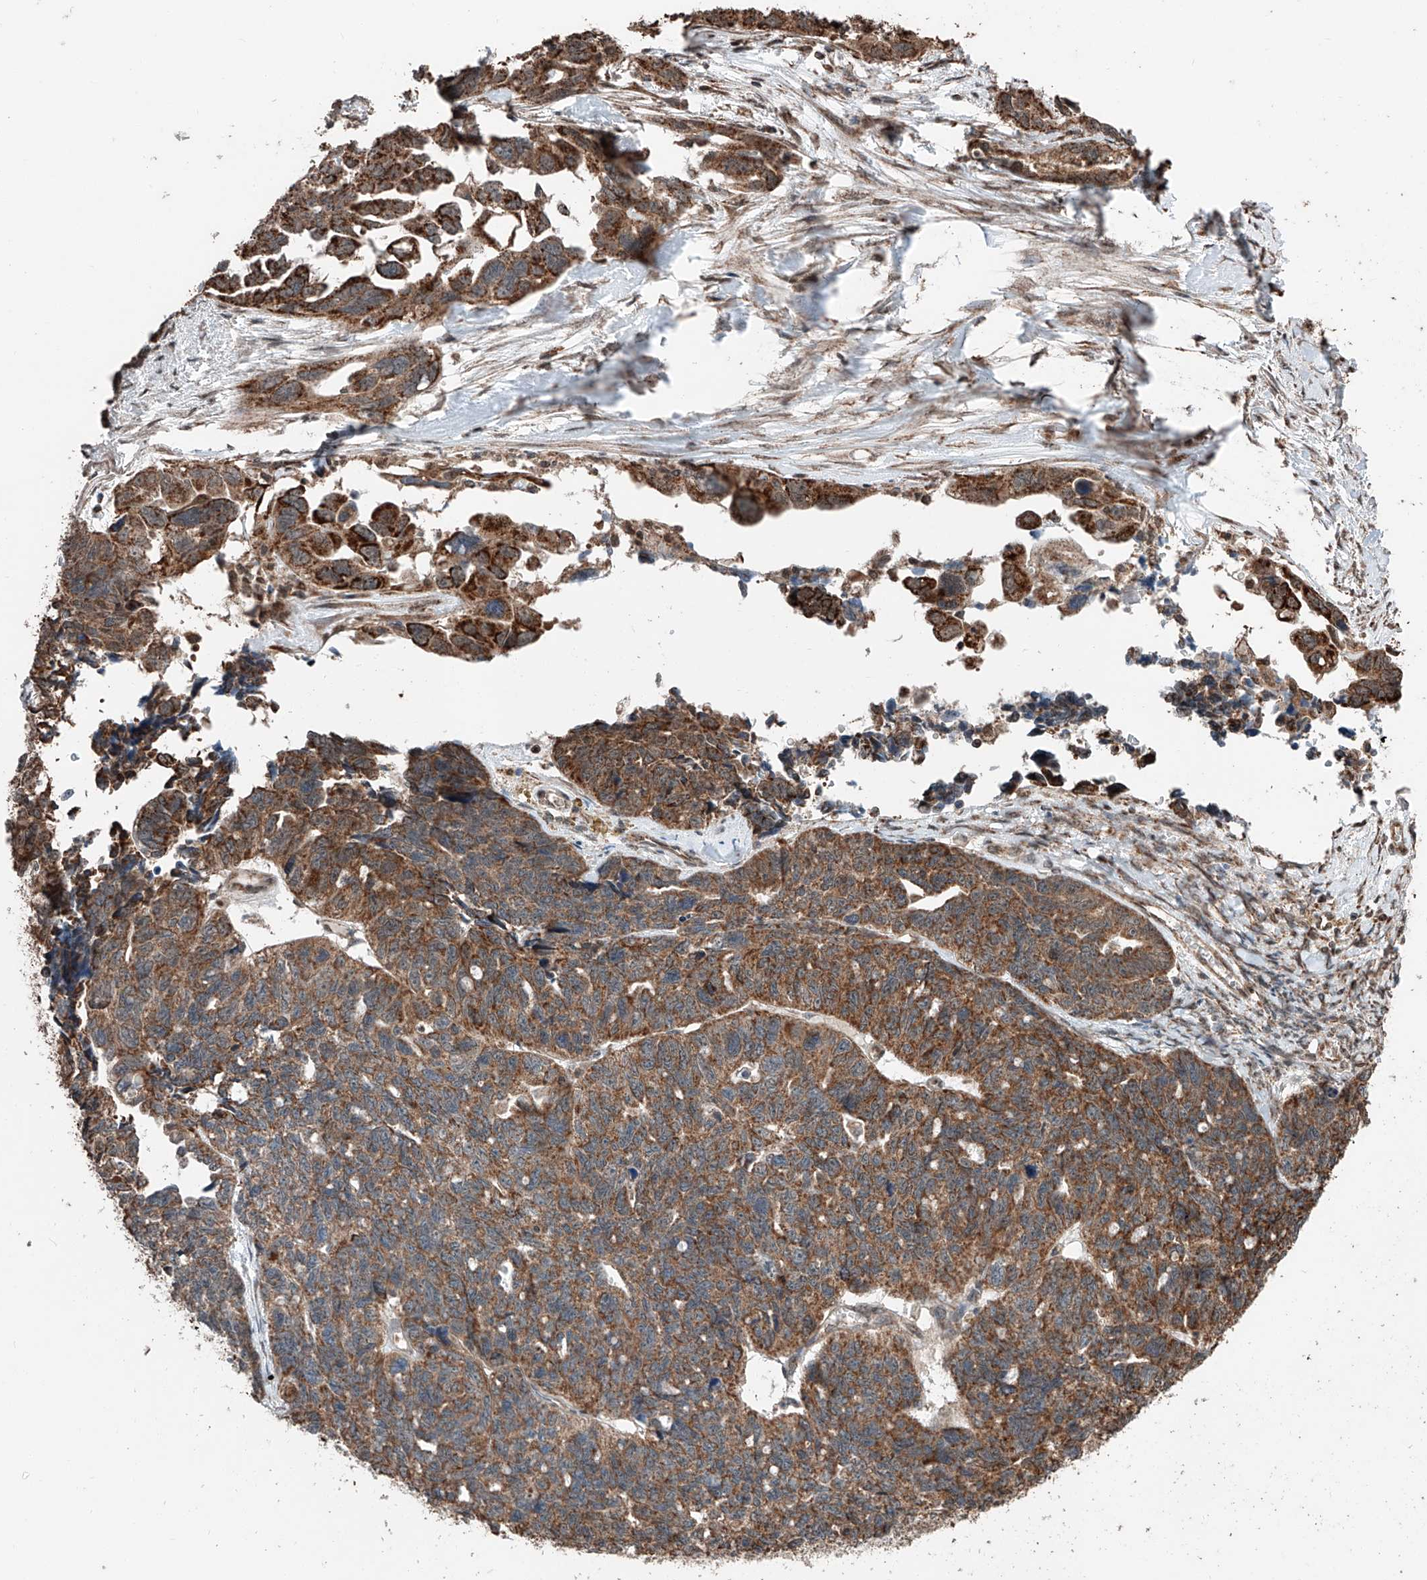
{"staining": {"intensity": "strong", "quantity": ">75%", "location": "cytoplasmic/membranous"}, "tissue": "ovarian cancer", "cell_type": "Tumor cells", "image_type": "cancer", "snomed": [{"axis": "morphology", "description": "Cystadenocarcinoma, serous, NOS"}, {"axis": "topography", "description": "Ovary"}], "caption": "Ovarian cancer (serous cystadenocarcinoma) was stained to show a protein in brown. There is high levels of strong cytoplasmic/membranous expression in approximately >75% of tumor cells. The protein of interest is shown in brown color, while the nuclei are stained blue.", "gene": "ZNF445", "patient": {"sex": "female", "age": 79}}